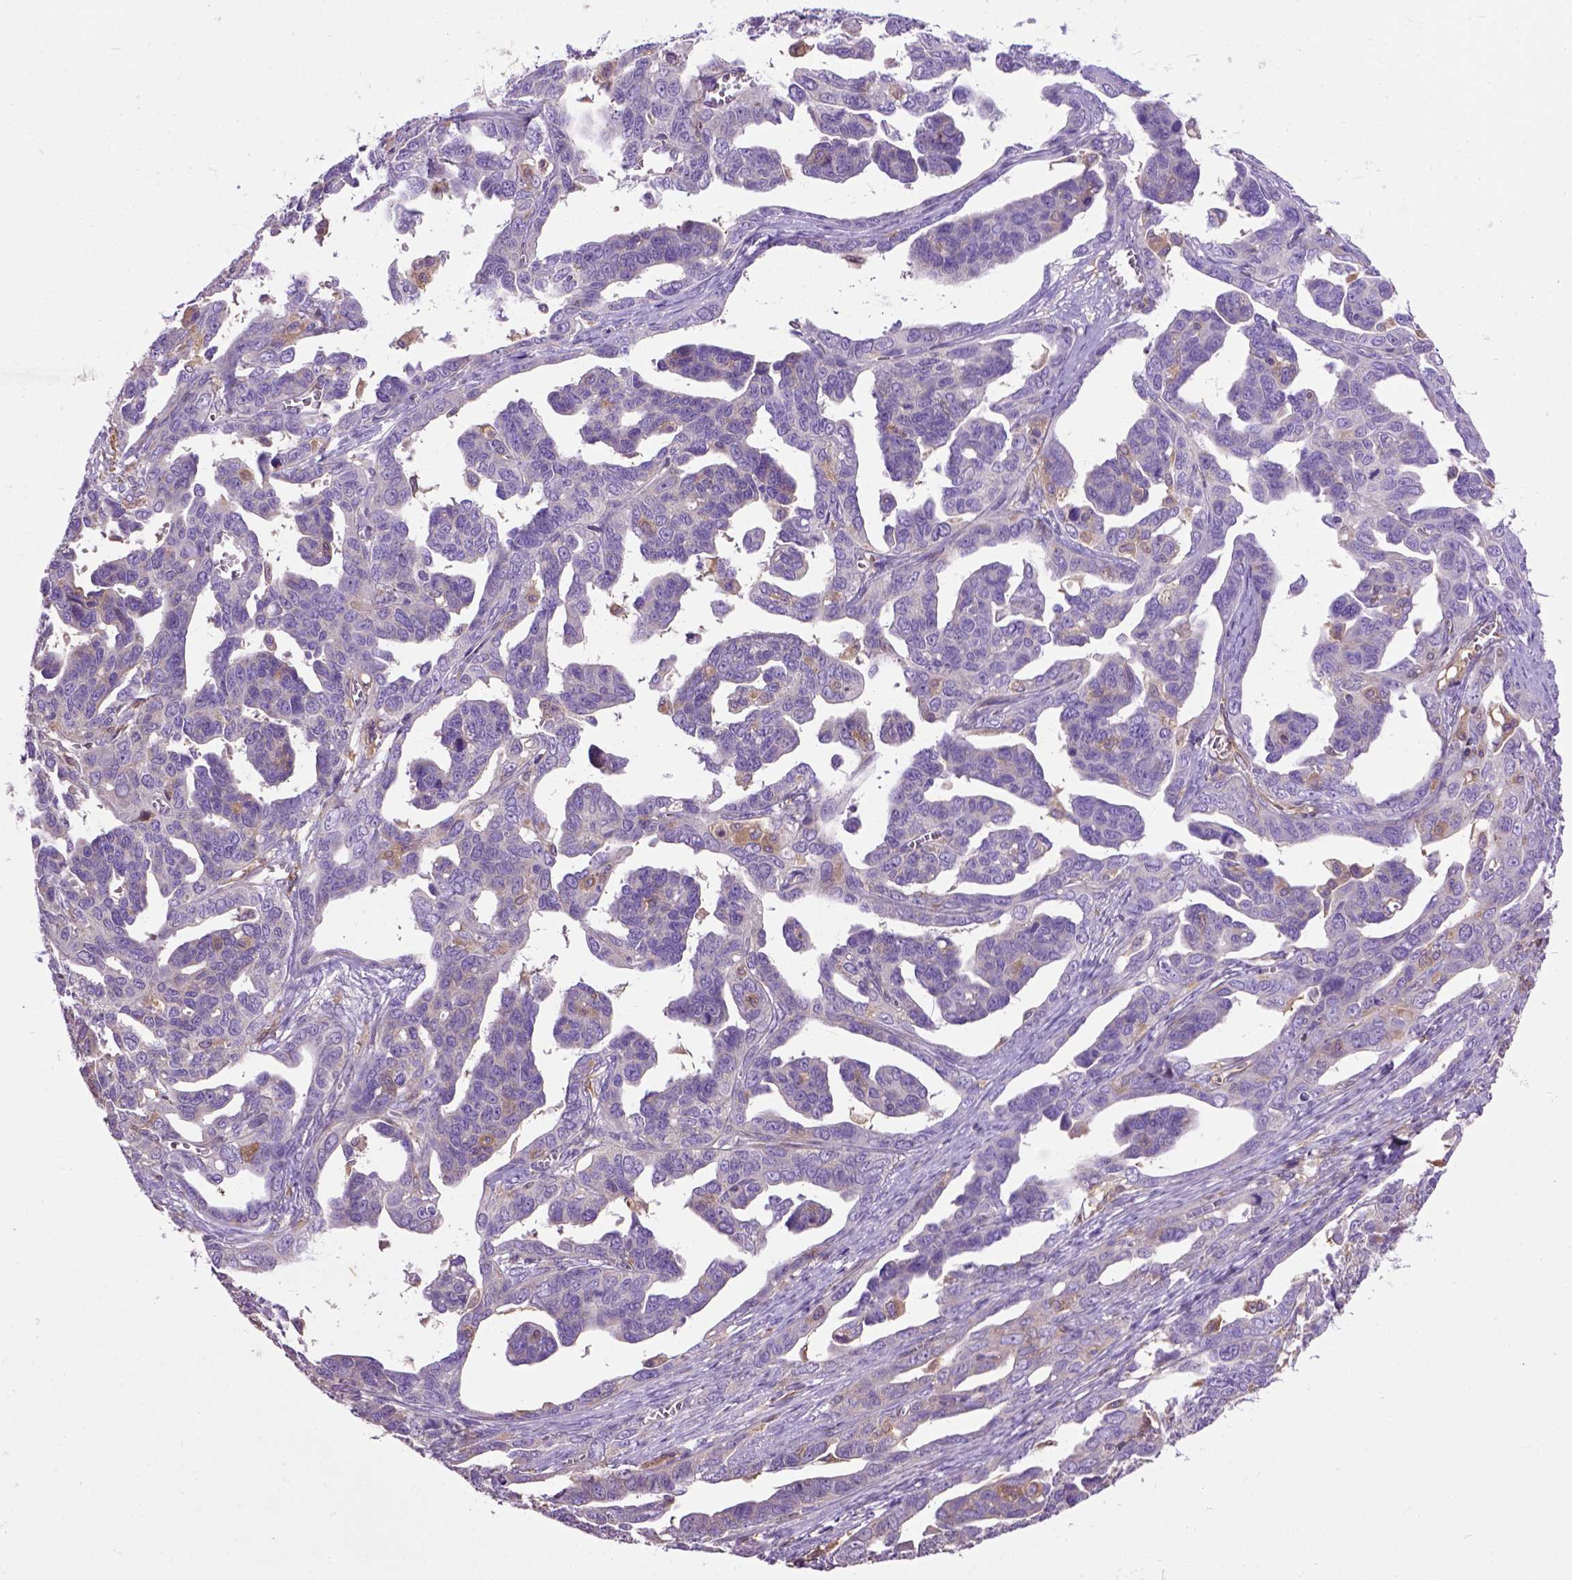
{"staining": {"intensity": "weak", "quantity": "<25%", "location": "cytoplasmic/membranous"}, "tissue": "ovarian cancer", "cell_type": "Tumor cells", "image_type": "cancer", "snomed": [{"axis": "morphology", "description": "Cystadenocarcinoma, serous, NOS"}, {"axis": "topography", "description": "Ovary"}], "caption": "Protein analysis of ovarian serous cystadenocarcinoma reveals no significant staining in tumor cells.", "gene": "SEMA4F", "patient": {"sex": "female", "age": 69}}